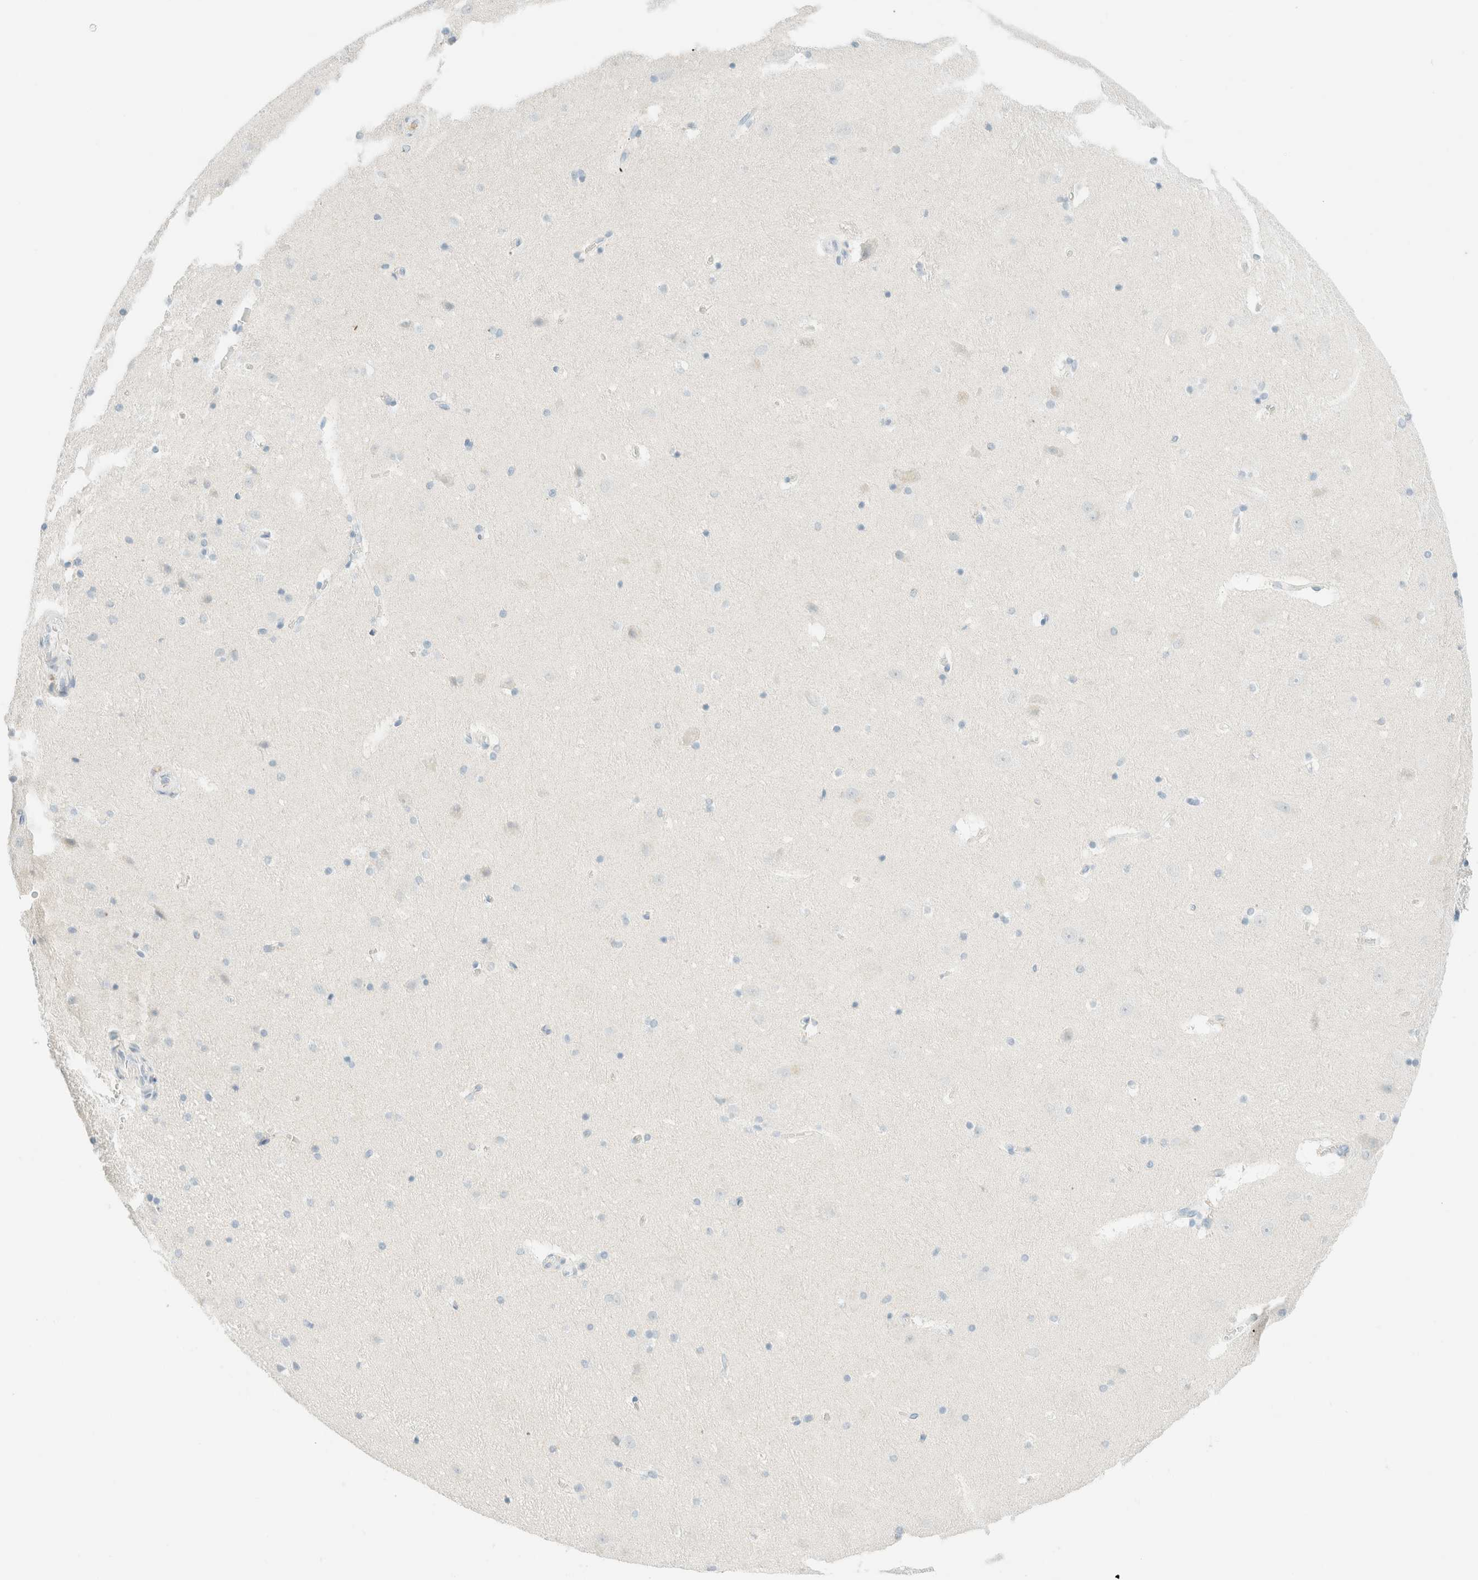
{"staining": {"intensity": "negative", "quantity": "none", "location": "none"}, "tissue": "hippocampus", "cell_type": "Glial cells", "image_type": "normal", "snomed": [{"axis": "morphology", "description": "Normal tissue, NOS"}, {"axis": "topography", "description": "Hippocampus"}], "caption": "An IHC photomicrograph of normal hippocampus is shown. There is no staining in glial cells of hippocampus.", "gene": "GPA33", "patient": {"sex": "male", "age": 45}}